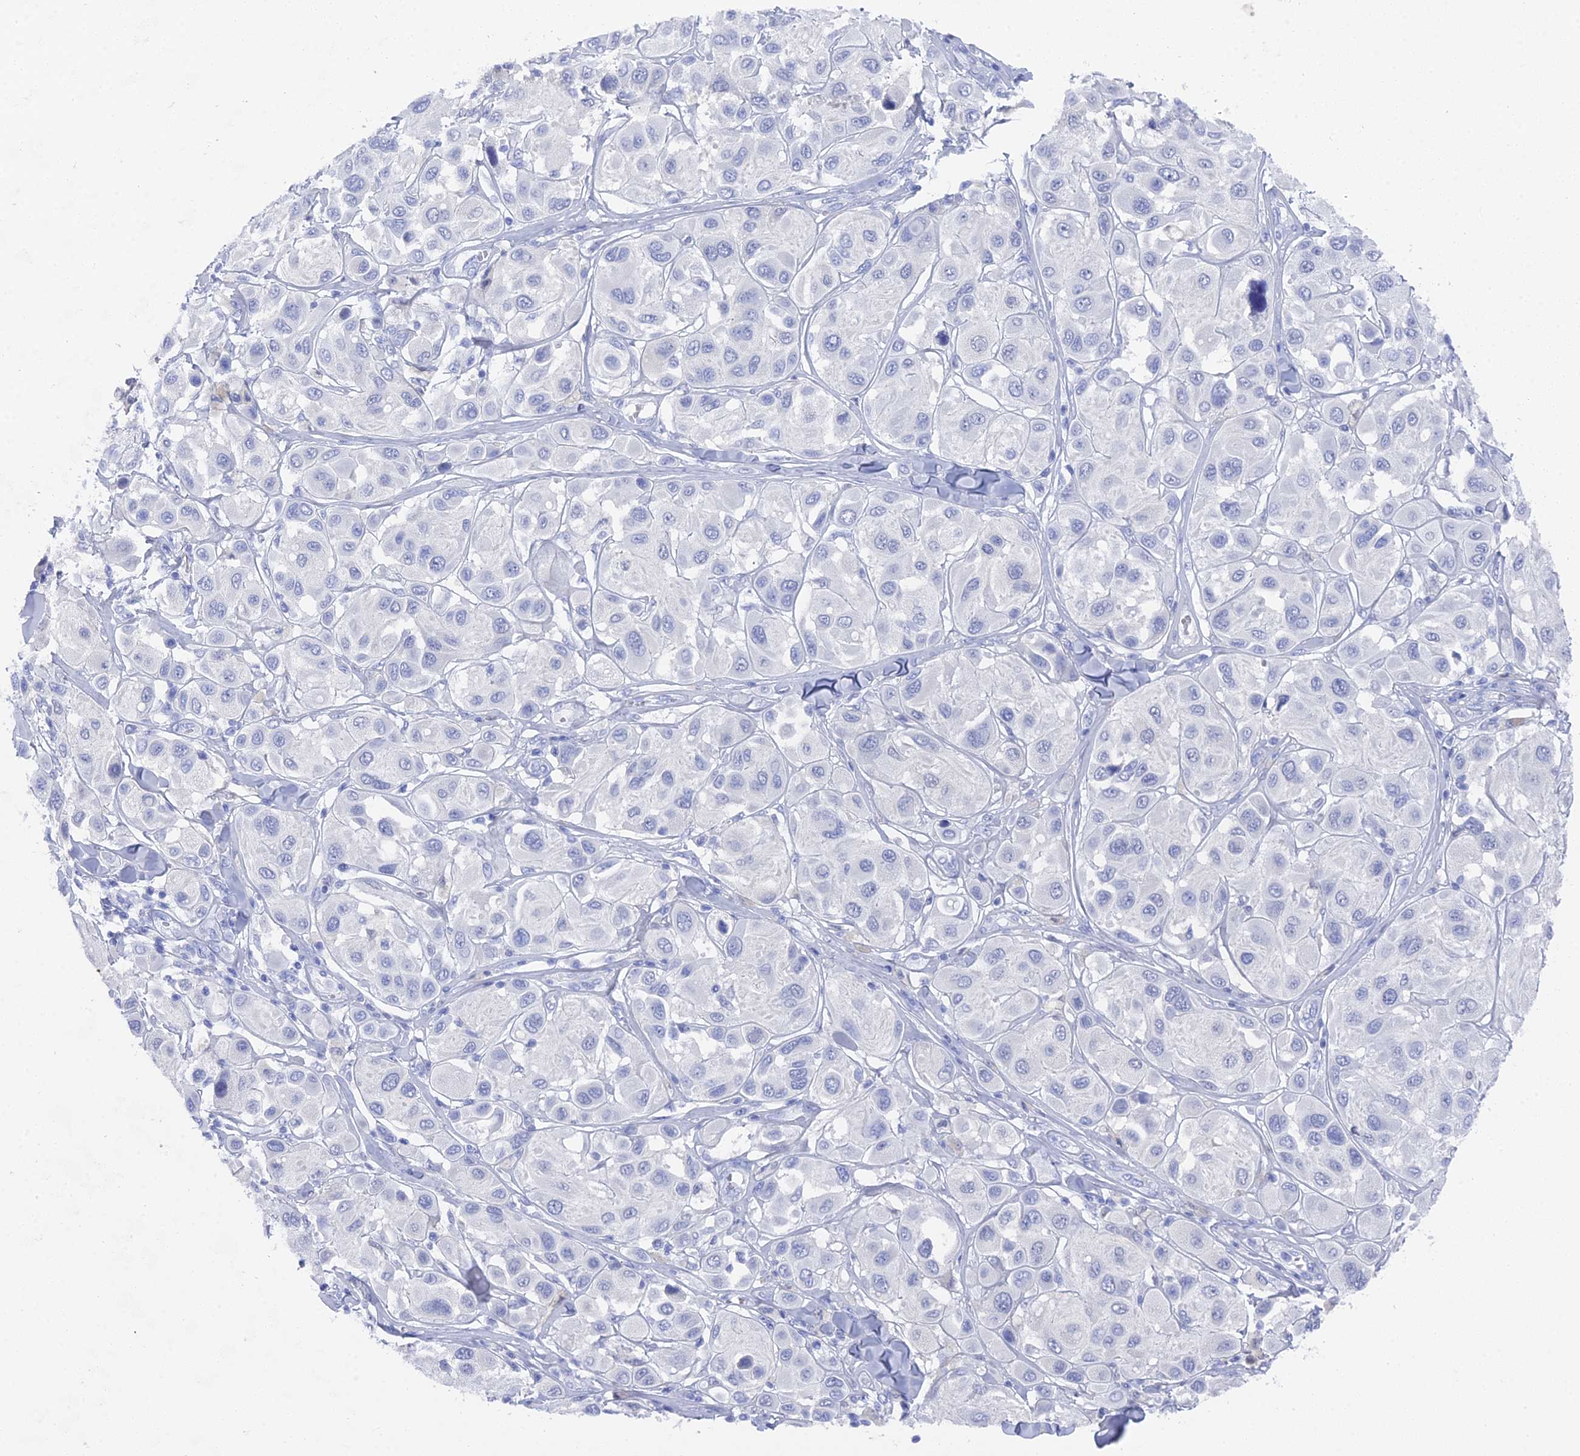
{"staining": {"intensity": "negative", "quantity": "none", "location": "none"}, "tissue": "melanoma", "cell_type": "Tumor cells", "image_type": "cancer", "snomed": [{"axis": "morphology", "description": "Malignant melanoma, Metastatic site"}, {"axis": "topography", "description": "Skin"}], "caption": "Immunohistochemistry histopathology image of melanoma stained for a protein (brown), which displays no staining in tumor cells.", "gene": "ENPP3", "patient": {"sex": "male", "age": 41}}